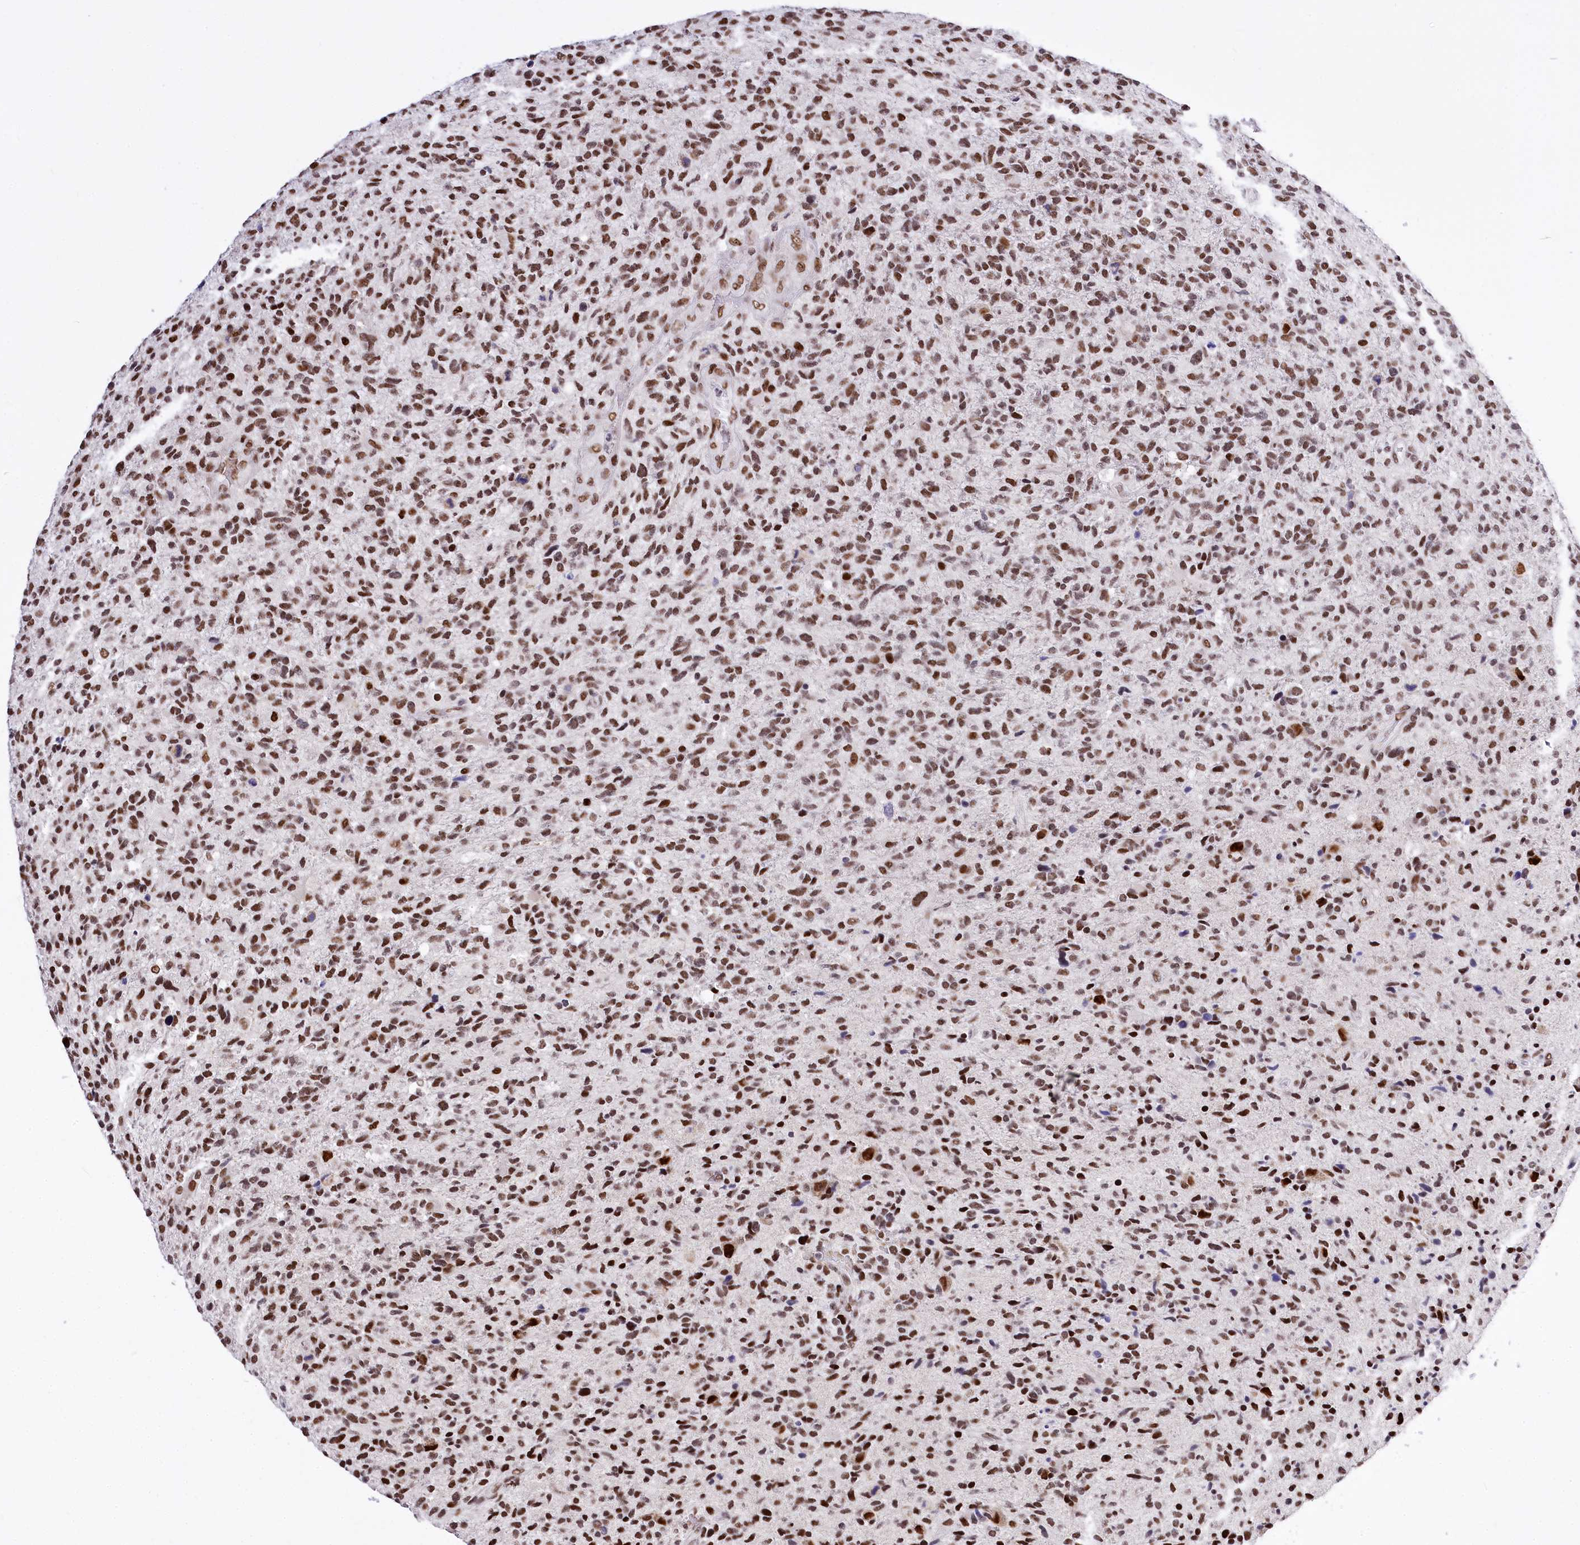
{"staining": {"intensity": "moderate", "quantity": ">75%", "location": "nuclear"}, "tissue": "glioma", "cell_type": "Tumor cells", "image_type": "cancer", "snomed": [{"axis": "morphology", "description": "Glioma, malignant, High grade"}, {"axis": "topography", "description": "Brain"}], "caption": "Protein expression analysis of glioma shows moderate nuclear expression in approximately >75% of tumor cells.", "gene": "POU4F3", "patient": {"sex": "male", "age": 72}}